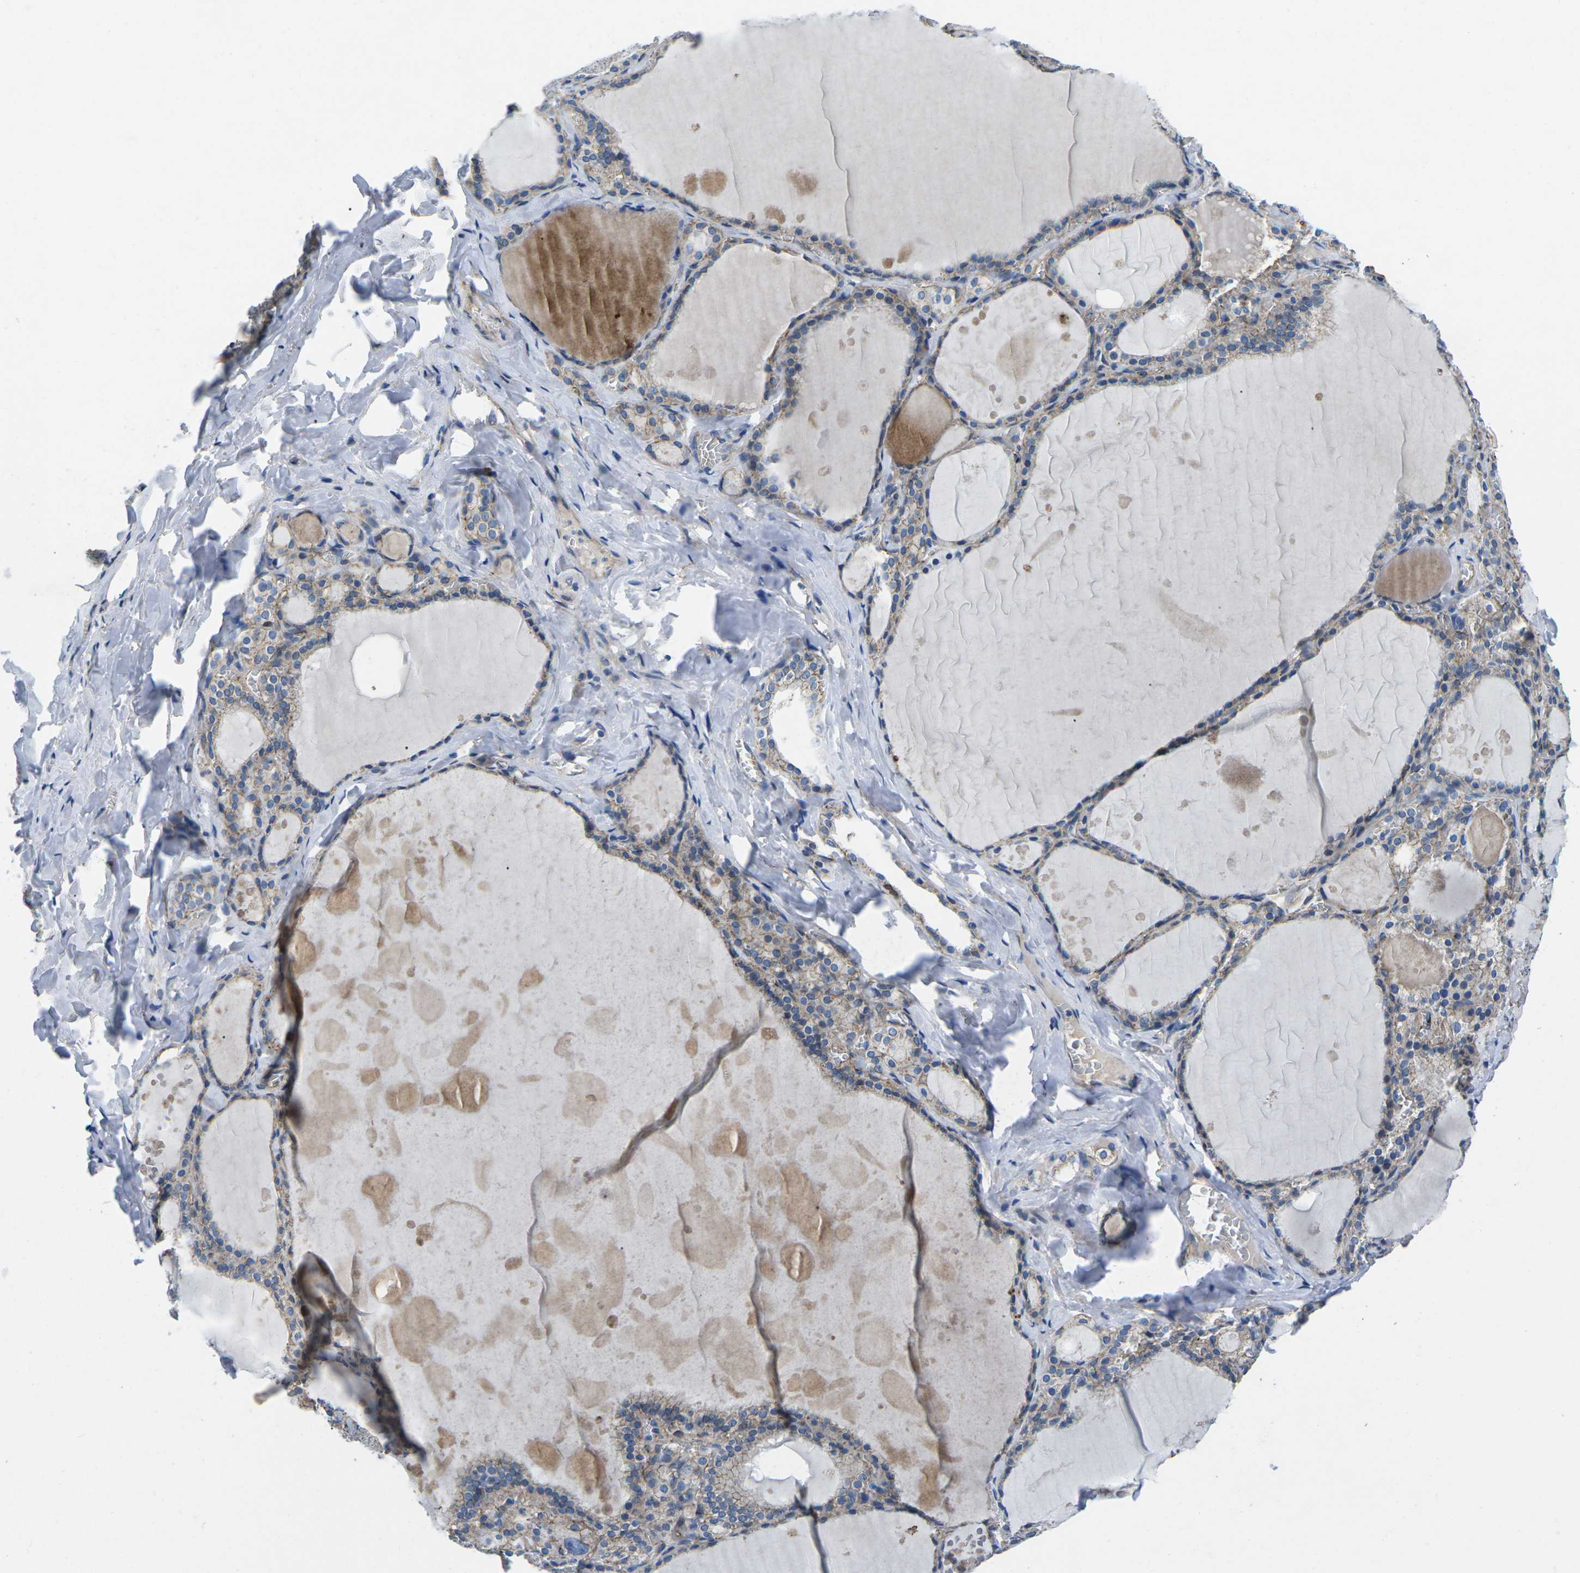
{"staining": {"intensity": "moderate", "quantity": ">75%", "location": "cytoplasmic/membranous"}, "tissue": "thyroid gland", "cell_type": "Glandular cells", "image_type": "normal", "snomed": [{"axis": "morphology", "description": "Normal tissue, NOS"}, {"axis": "topography", "description": "Thyroid gland"}], "caption": "Immunohistochemistry of benign thyroid gland exhibits medium levels of moderate cytoplasmic/membranous staining in about >75% of glandular cells.", "gene": "CTNND1", "patient": {"sex": "male", "age": 56}}